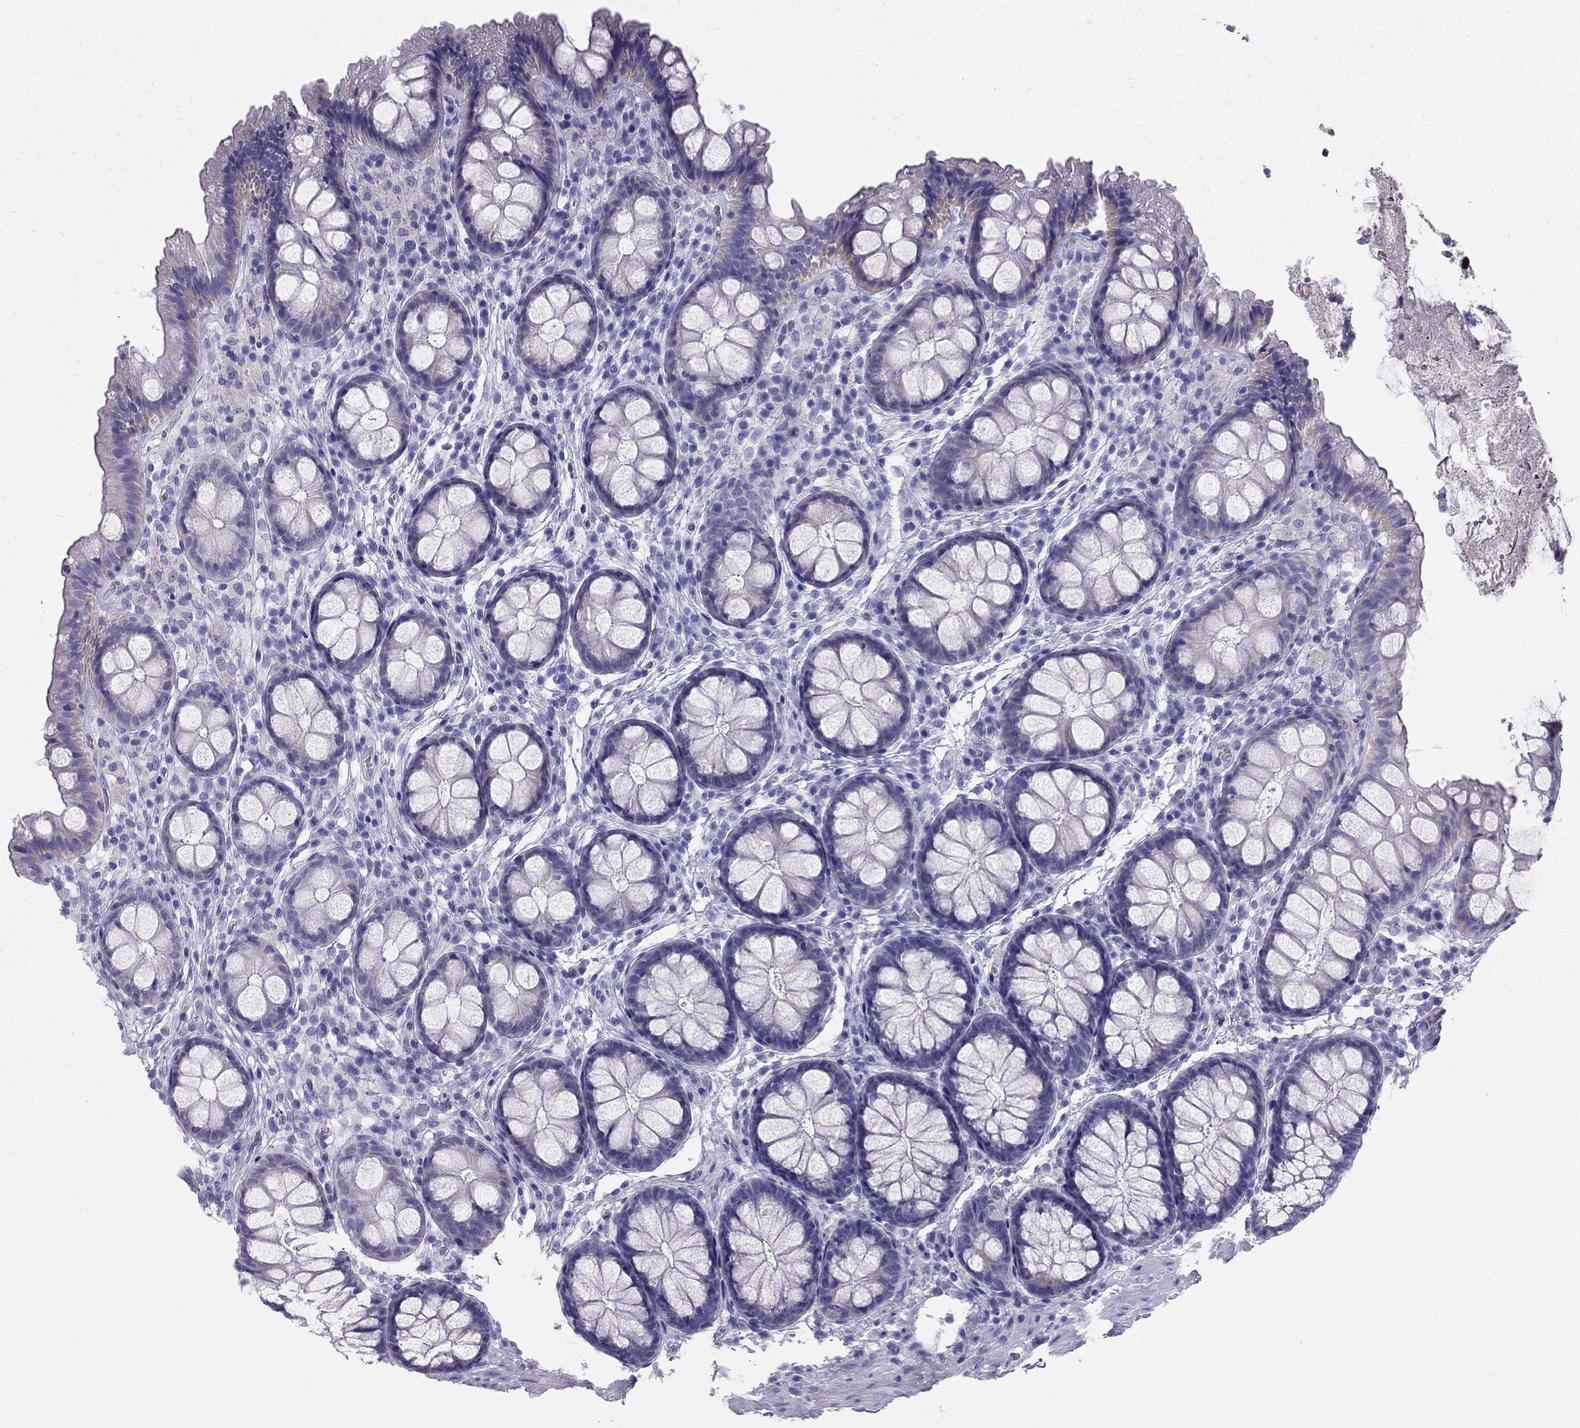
{"staining": {"intensity": "negative", "quantity": "none", "location": "none"}, "tissue": "colon", "cell_type": "Endothelial cells", "image_type": "normal", "snomed": [{"axis": "morphology", "description": "Normal tissue, NOS"}, {"axis": "topography", "description": "Colon"}], "caption": "Micrograph shows no protein expression in endothelial cells of benign colon. (Immunohistochemistry (ihc), brightfield microscopy, high magnification).", "gene": "TRPM3", "patient": {"sex": "female", "age": 86}}